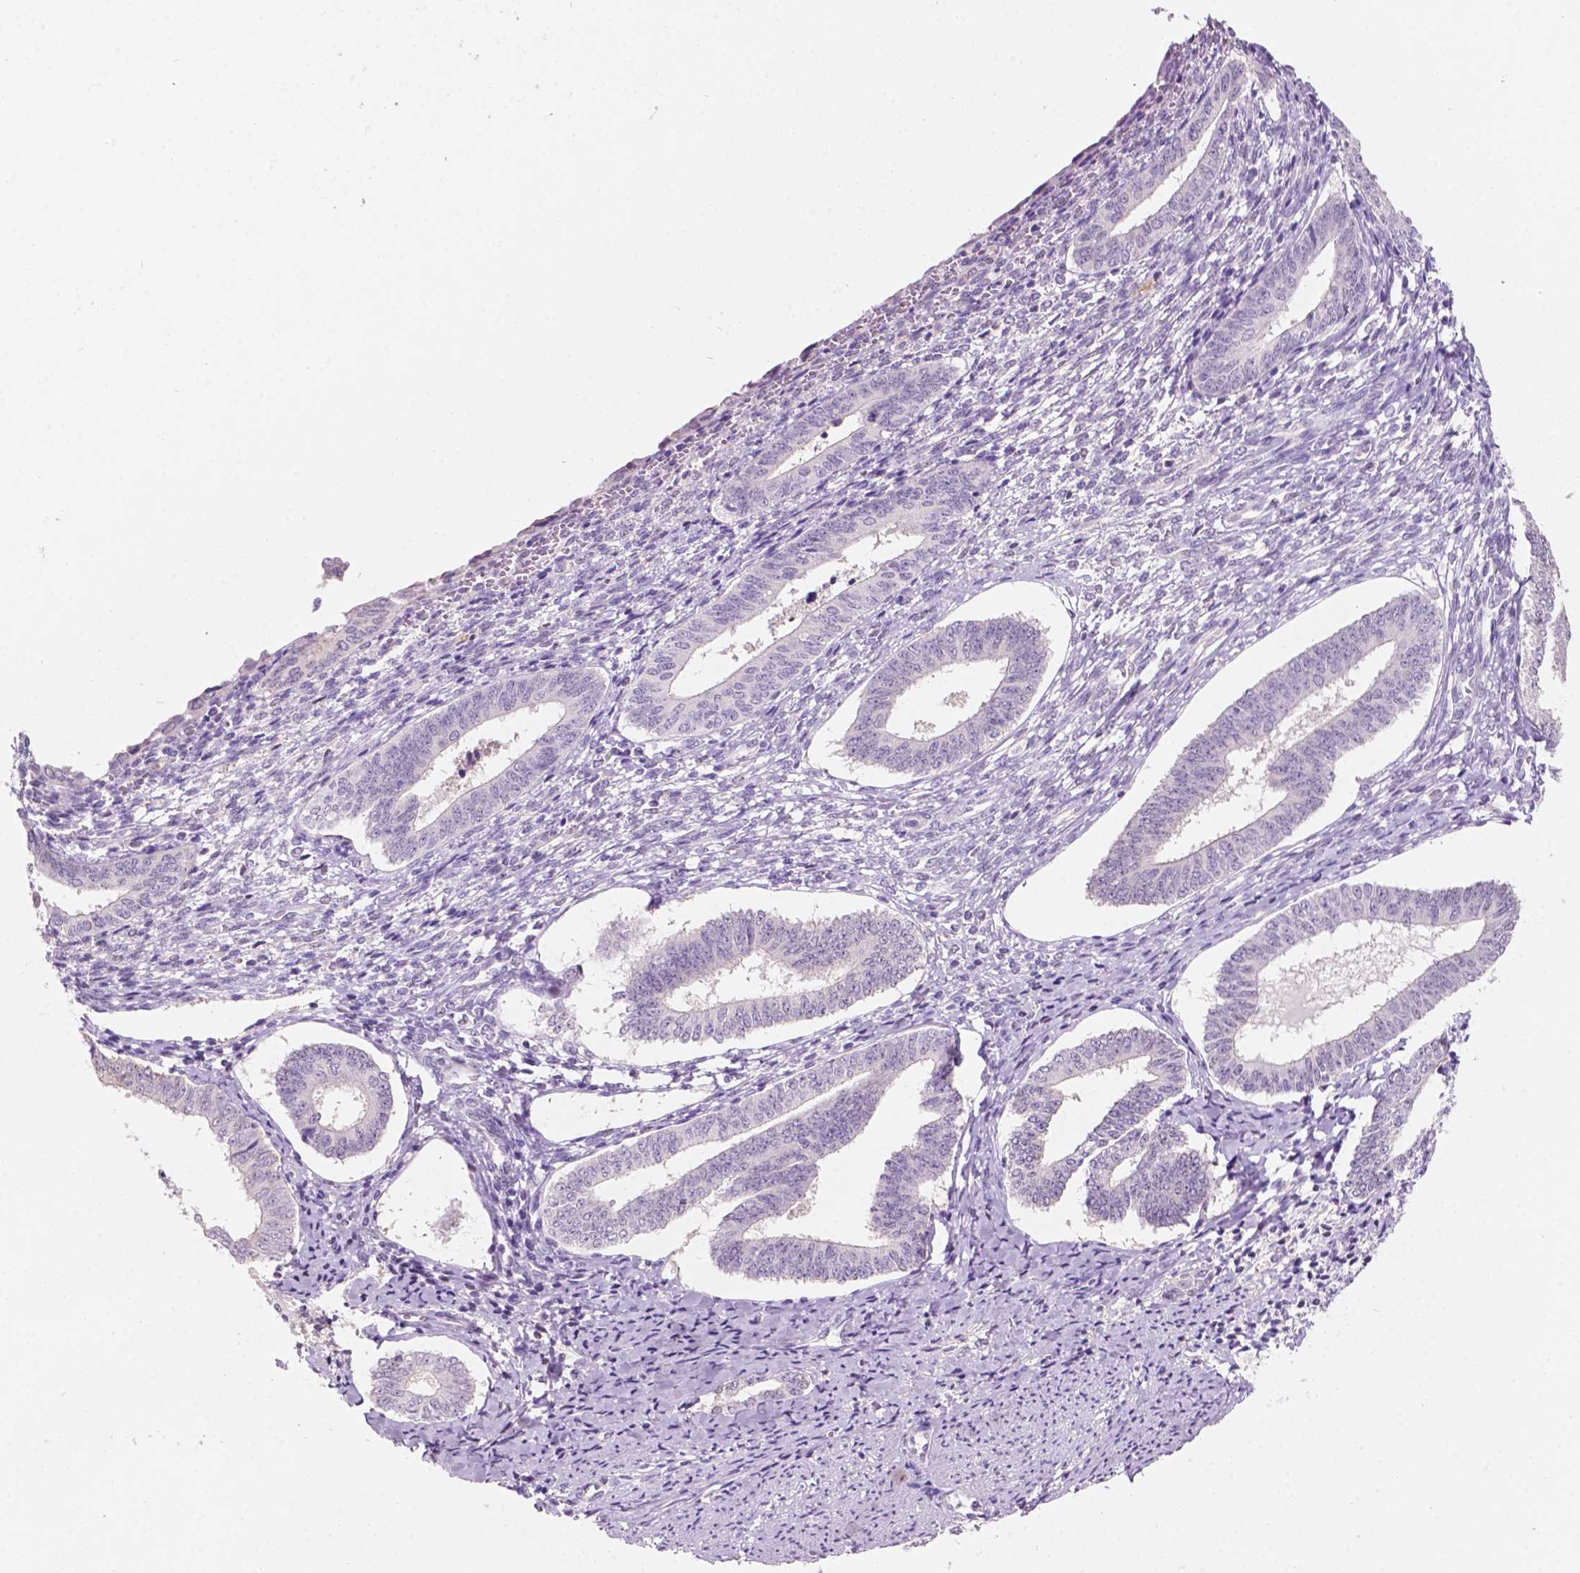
{"staining": {"intensity": "negative", "quantity": "none", "location": "none"}, "tissue": "cervical cancer", "cell_type": "Tumor cells", "image_type": "cancer", "snomed": [{"axis": "morphology", "description": "Squamous cell carcinoma, NOS"}, {"axis": "topography", "description": "Cervix"}], "caption": "DAB (3,3'-diaminobenzidine) immunohistochemical staining of cervical cancer (squamous cell carcinoma) shows no significant staining in tumor cells. (DAB immunohistochemistry, high magnification).", "gene": "TM6SF2", "patient": {"sex": "female", "age": 59}}